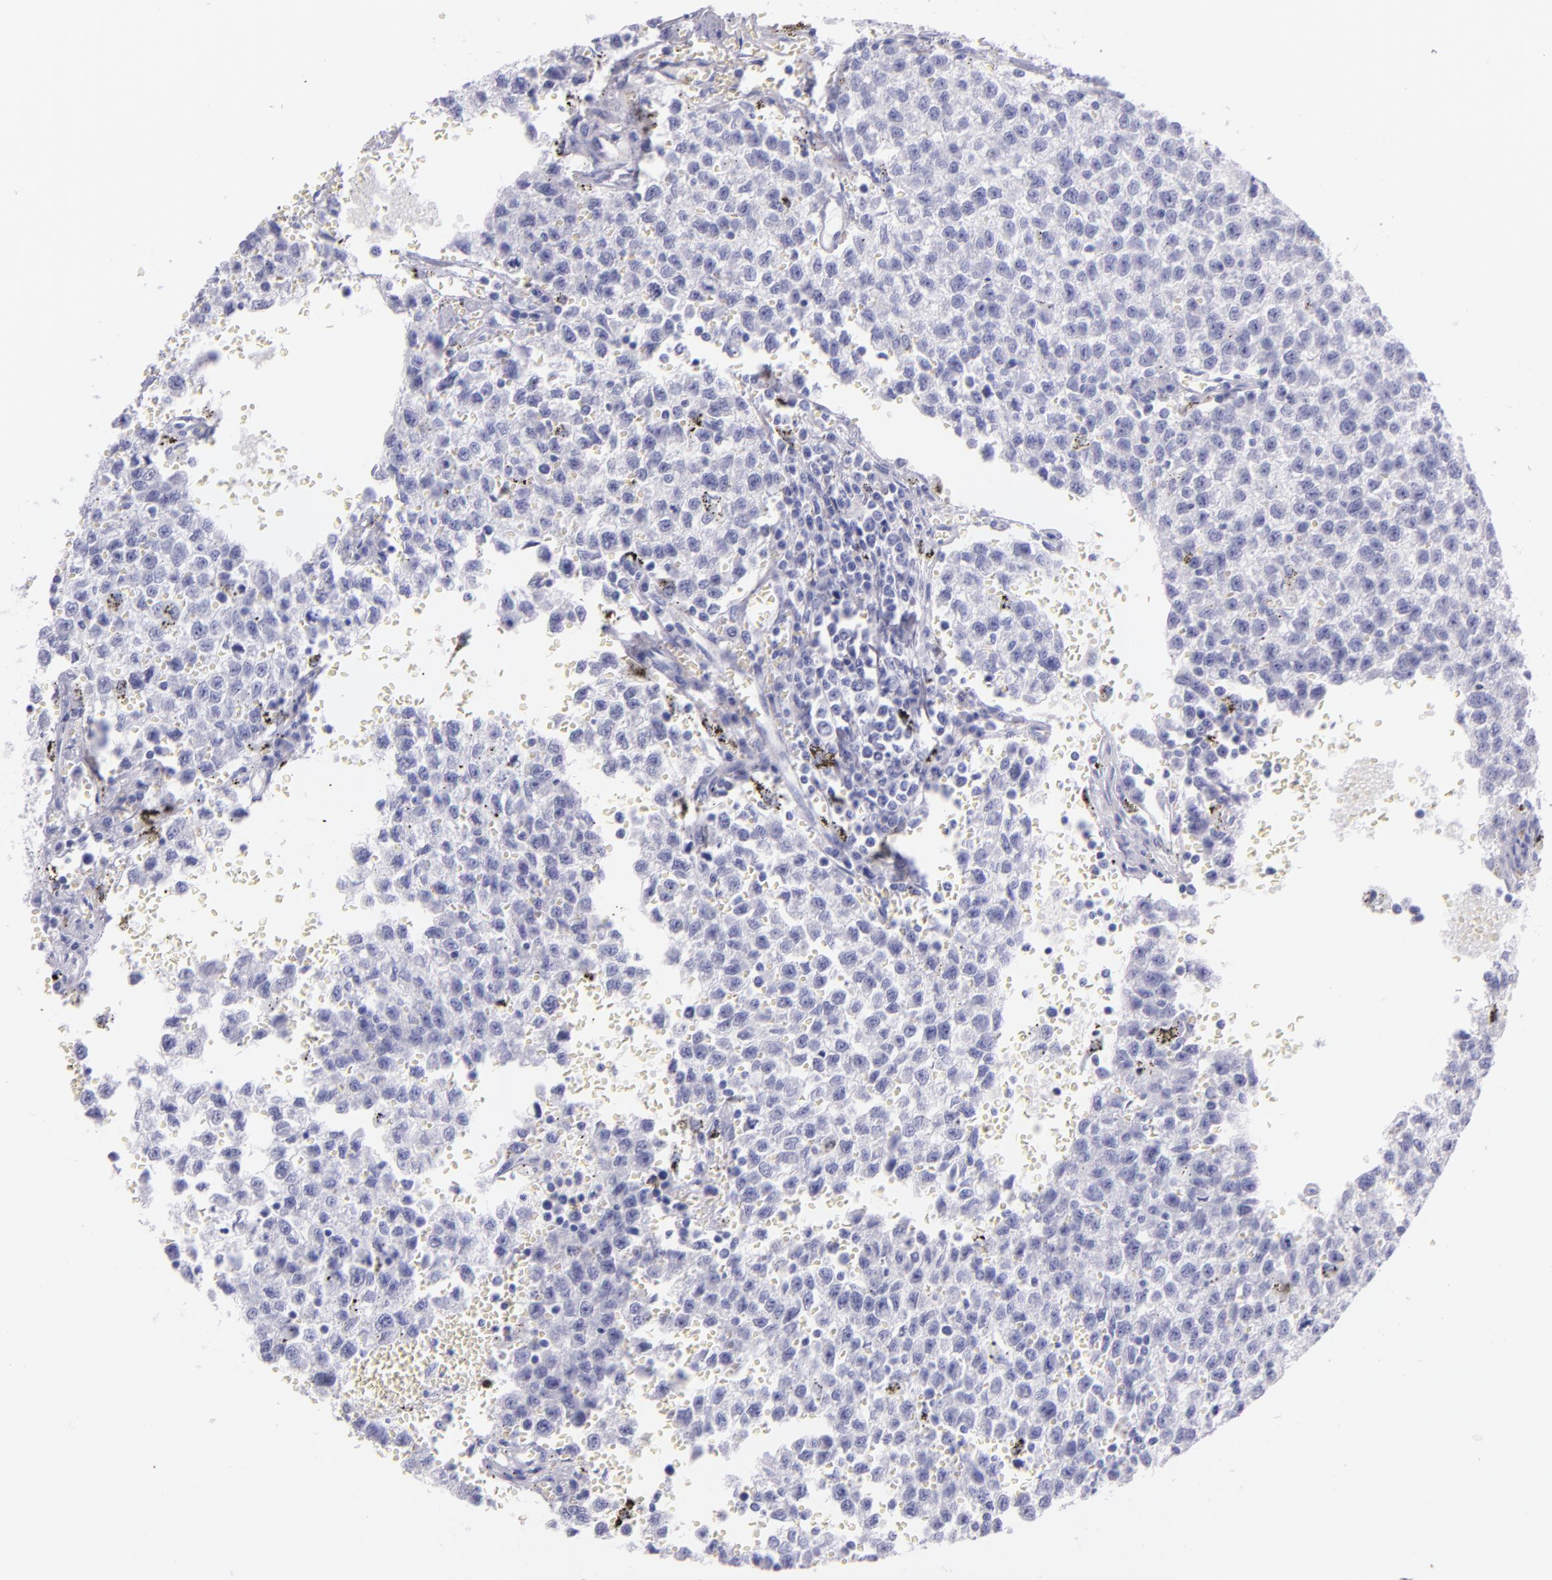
{"staining": {"intensity": "negative", "quantity": "none", "location": "none"}, "tissue": "testis cancer", "cell_type": "Tumor cells", "image_type": "cancer", "snomed": [{"axis": "morphology", "description": "Seminoma, NOS"}, {"axis": "topography", "description": "Testis"}], "caption": "A high-resolution histopathology image shows immunohistochemistry staining of seminoma (testis), which displays no significant expression in tumor cells.", "gene": "SFTPA2", "patient": {"sex": "male", "age": 35}}